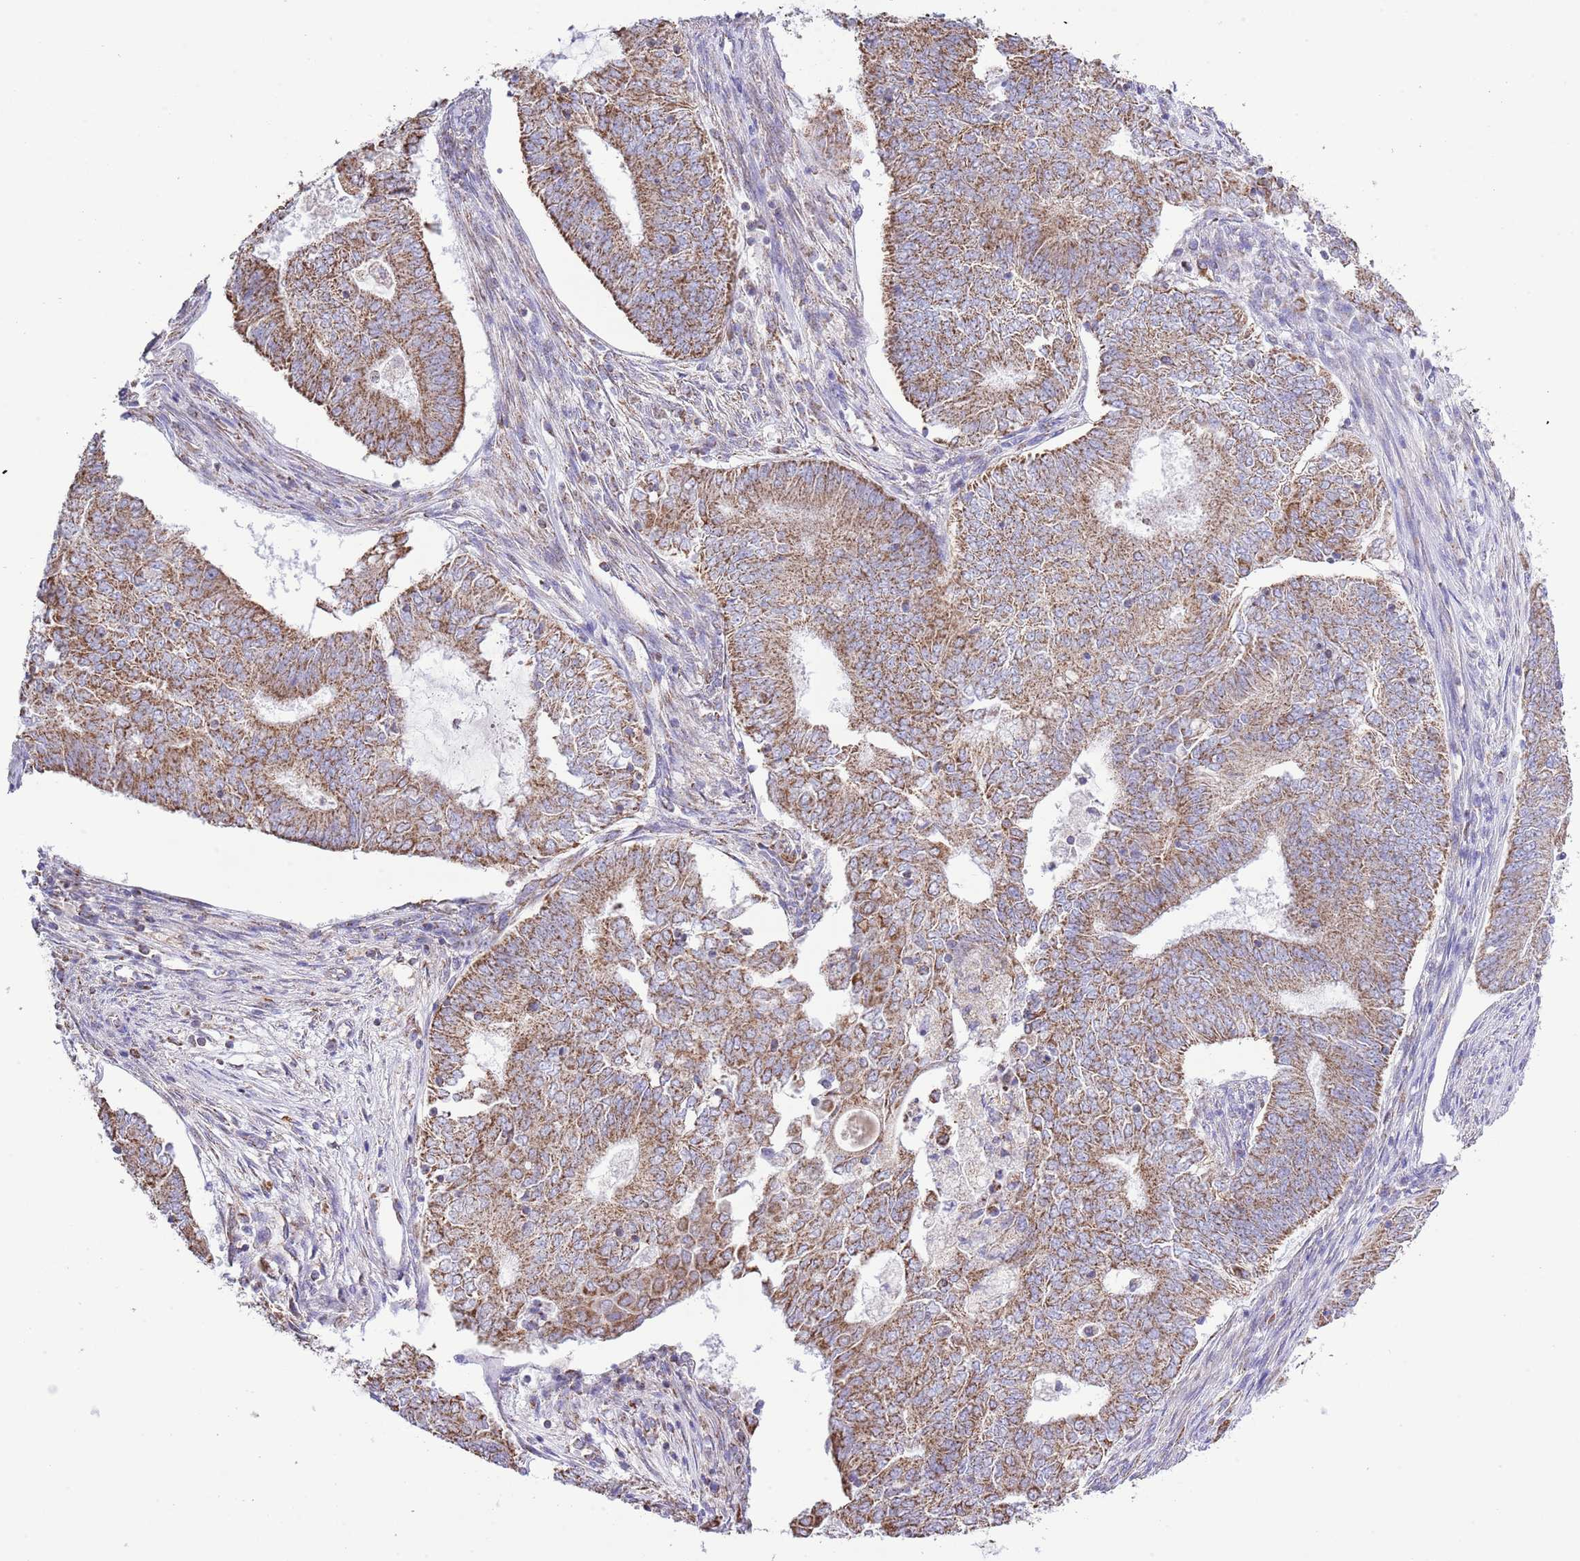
{"staining": {"intensity": "moderate", "quantity": ">75%", "location": "cytoplasmic/membranous"}, "tissue": "endometrial cancer", "cell_type": "Tumor cells", "image_type": "cancer", "snomed": [{"axis": "morphology", "description": "Adenocarcinoma, NOS"}, {"axis": "topography", "description": "Endometrium"}], "caption": "Moderate cytoplasmic/membranous protein positivity is present in about >75% of tumor cells in endometrial adenocarcinoma. (Stains: DAB (3,3'-diaminobenzidine) in brown, nuclei in blue, Microscopy: brightfield microscopy at high magnification).", "gene": "TEKTIP1", "patient": {"sex": "female", "age": 62}}